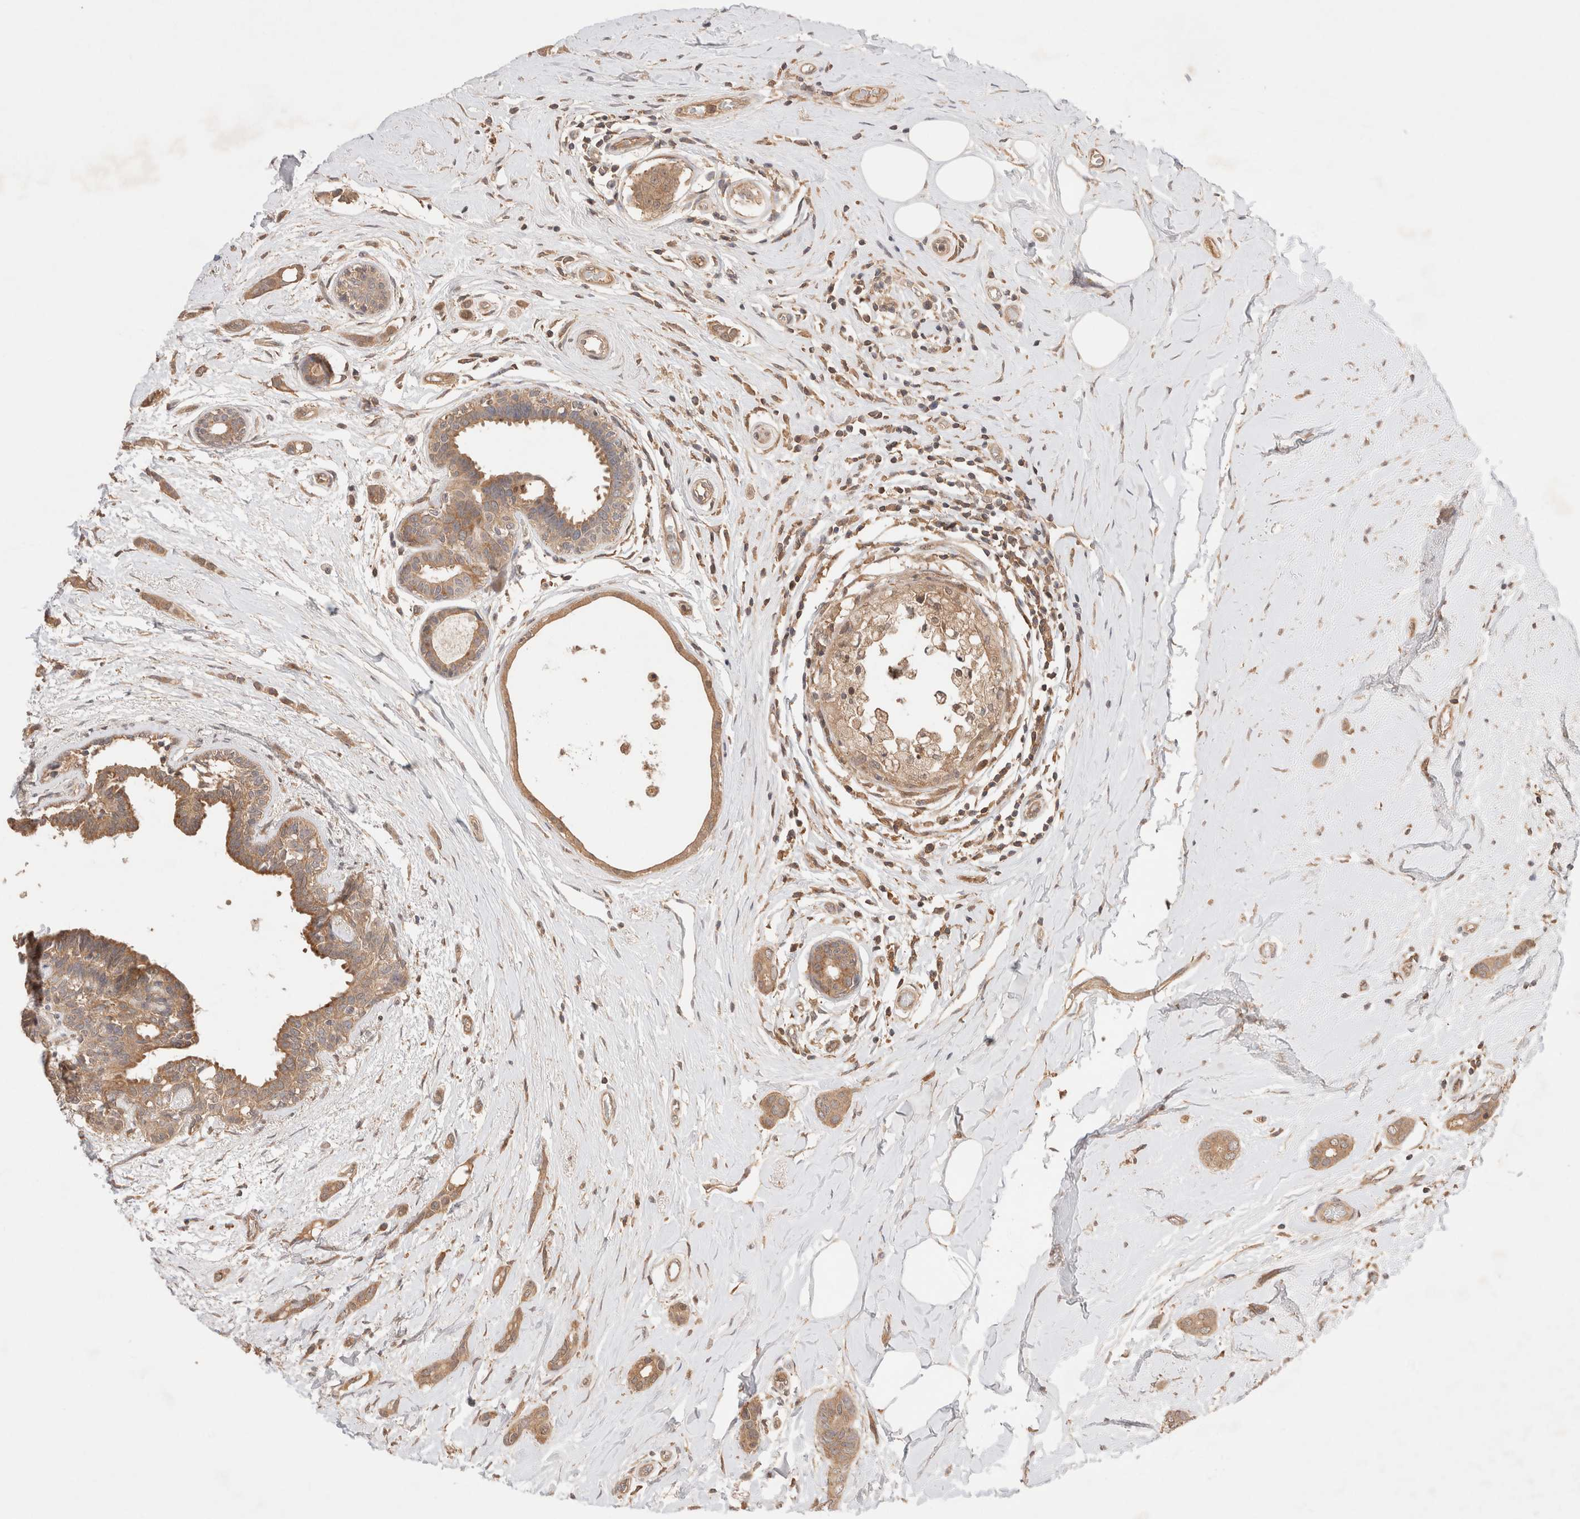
{"staining": {"intensity": "moderate", "quantity": ">75%", "location": "cytoplasmic/membranous"}, "tissue": "breast cancer", "cell_type": "Tumor cells", "image_type": "cancer", "snomed": [{"axis": "morphology", "description": "Duct carcinoma"}, {"axis": "topography", "description": "Breast"}], "caption": "Breast cancer (invasive ductal carcinoma) stained with DAB immunohistochemistry shows medium levels of moderate cytoplasmic/membranous staining in about >75% of tumor cells. (DAB IHC, brown staining for protein, blue staining for nuclei).", "gene": "CARNMT1", "patient": {"sex": "female", "age": 55}}